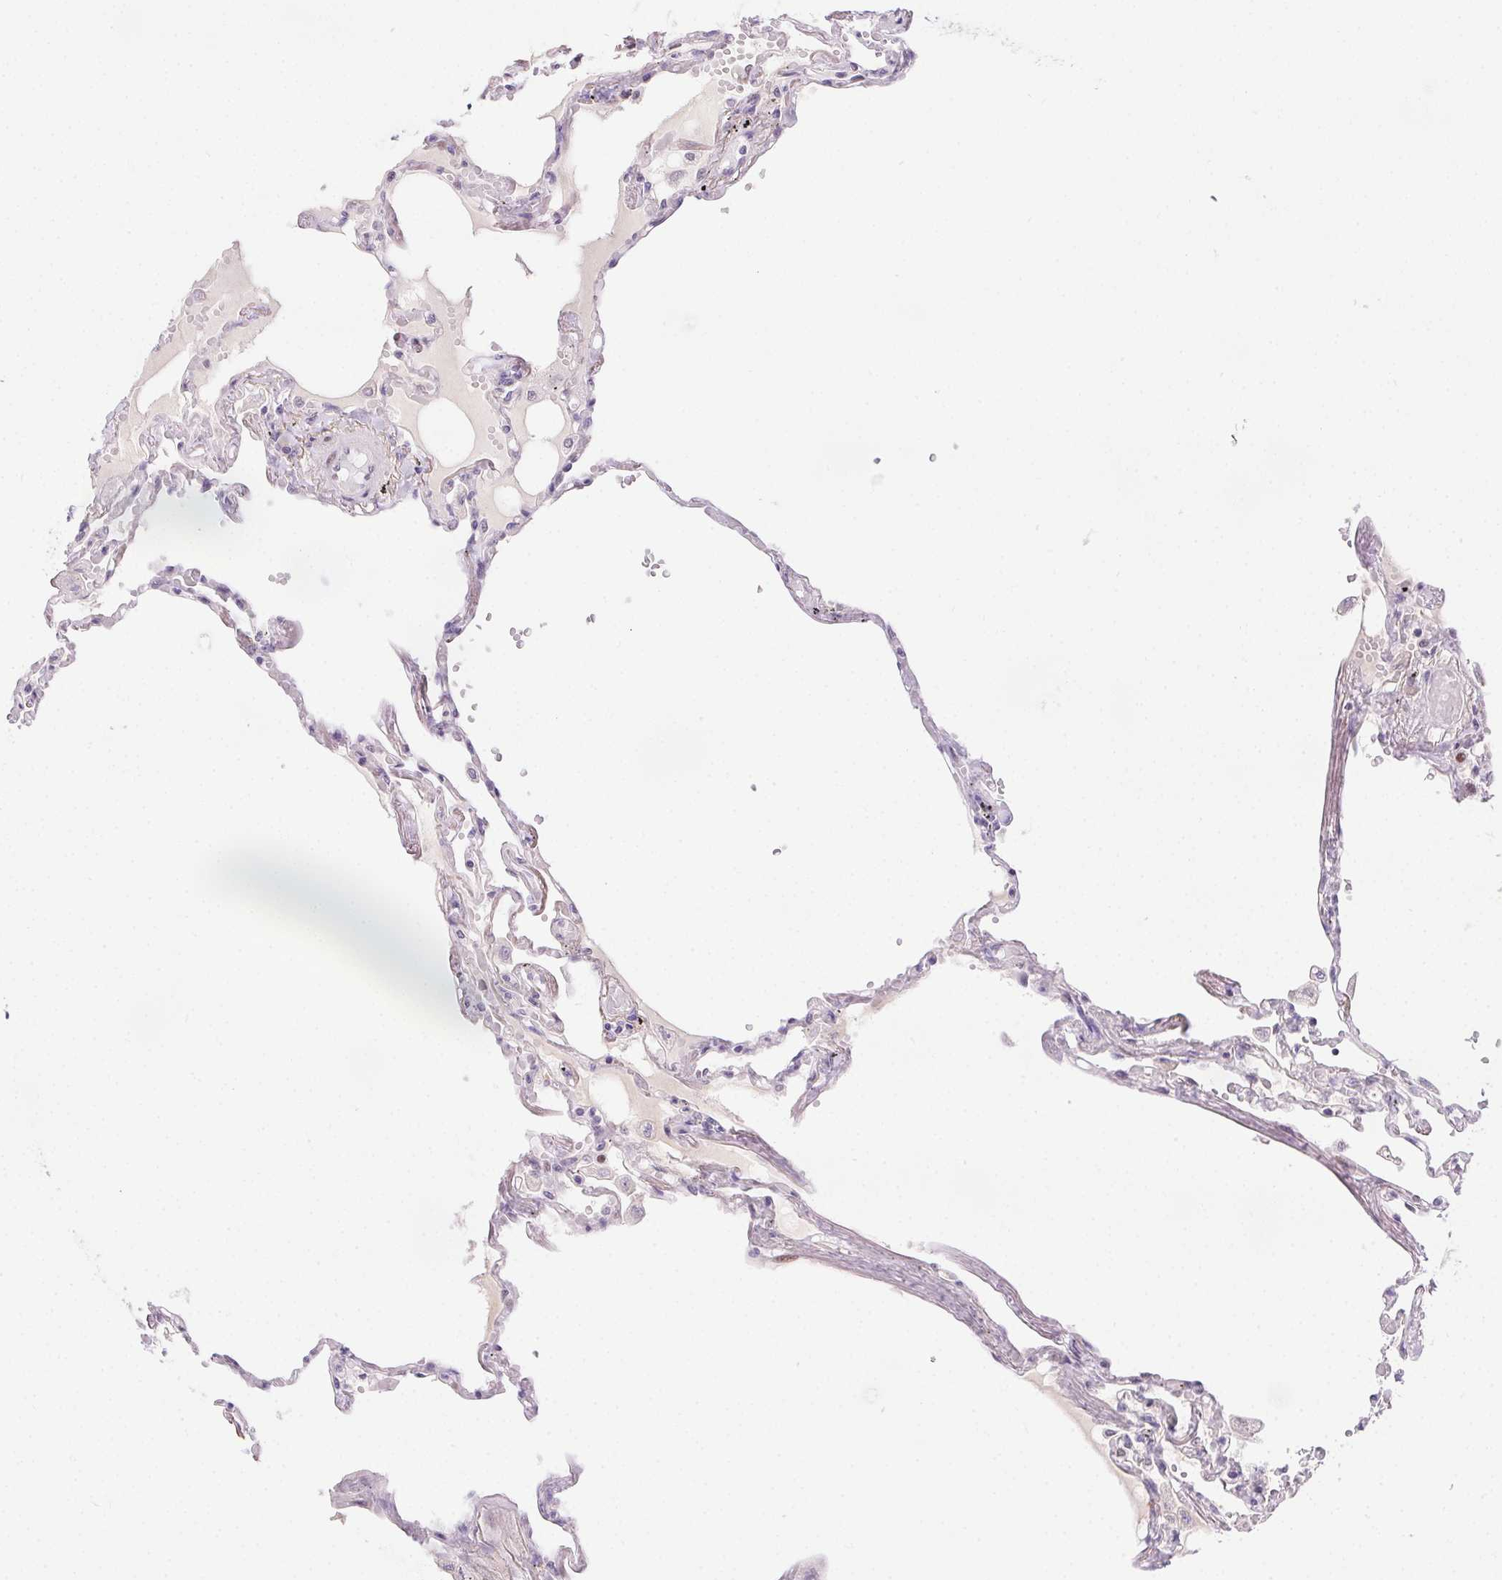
{"staining": {"intensity": "weak", "quantity": "<25%", "location": "cytoplasmic/membranous"}, "tissue": "lung", "cell_type": "Alveolar cells", "image_type": "normal", "snomed": [{"axis": "morphology", "description": "Normal tissue, NOS"}, {"axis": "morphology", "description": "Adenocarcinoma, NOS"}, {"axis": "topography", "description": "Cartilage tissue"}, {"axis": "topography", "description": "Lung"}], "caption": "Immunohistochemical staining of benign human lung shows no significant positivity in alveolar cells. (Brightfield microscopy of DAB (3,3'-diaminobenzidine) immunohistochemistry at high magnification).", "gene": "SP9", "patient": {"sex": "female", "age": 67}}